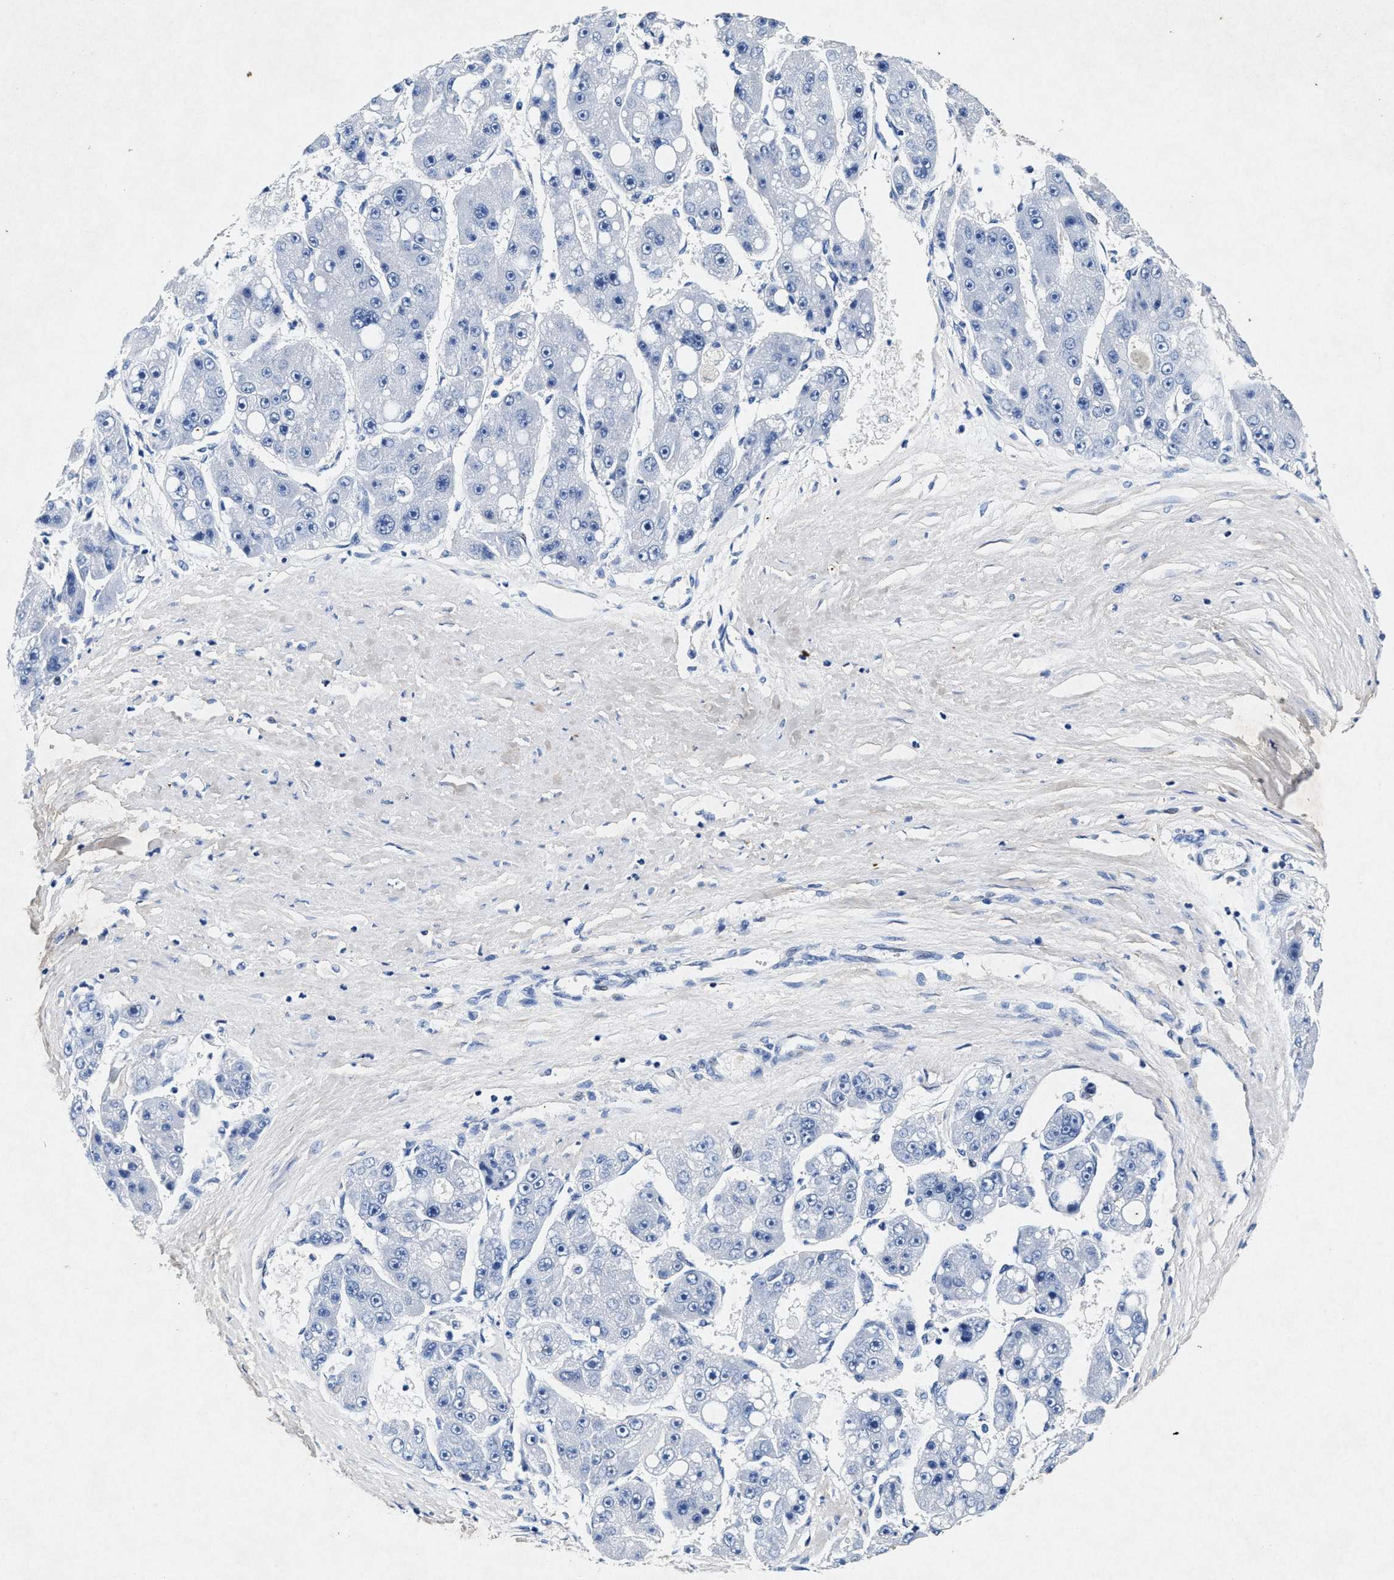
{"staining": {"intensity": "negative", "quantity": "none", "location": "none"}, "tissue": "liver cancer", "cell_type": "Tumor cells", "image_type": "cancer", "snomed": [{"axis": "morphology", "description": "Carcinoma, Hepatocellular, NOS"}, {"axis": "topography", "description": "Liver"}], "caption": "The immunohistochemistry photomicrograph has no significant staining in tumor cells of hepatocellular carcinoma (liver) tissue.", "gene": "MAP6", "patient": {"sex": "female", "age": 61}}